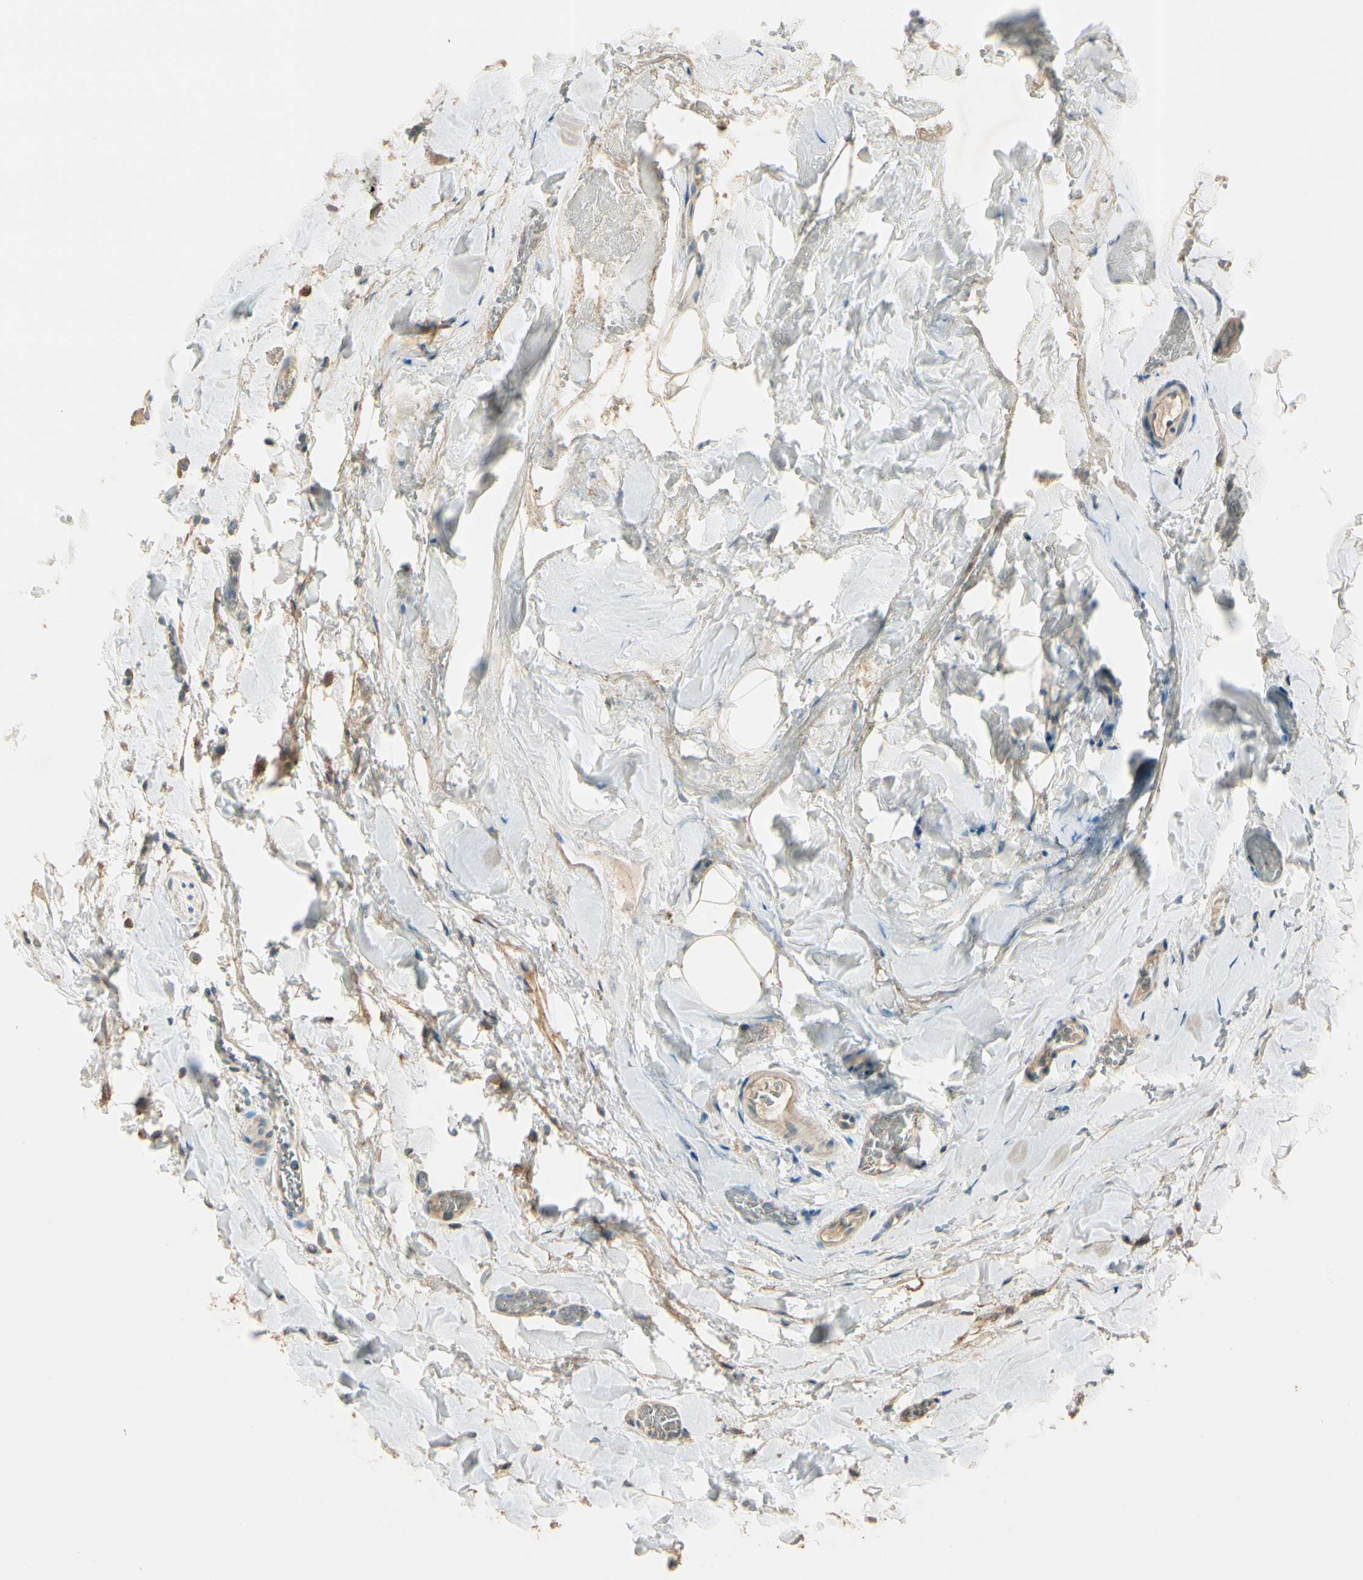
{"staining": {"intensity": "strong", "quantity": ">75%", "location": "cytoplasmic/membranous"}, "tissue": "gallbladder", "cell_type": "Glandular cells", "image_type": "normal", "snomed": [{"axis": "morphology", "description": "Normal tissue, NOS"}, {"axis": "topography", "description": "Gallbladder"}], "caption": "Gallbladder stained with DAB (3,3'-diaminobenzidine) IHC demonstrates high levels of strong cytoplasmic/membranous positivity in approximately >75% of glandular cells.", "gene": "PLXNA1", "patient": {"sex": "female", "age": 26}}